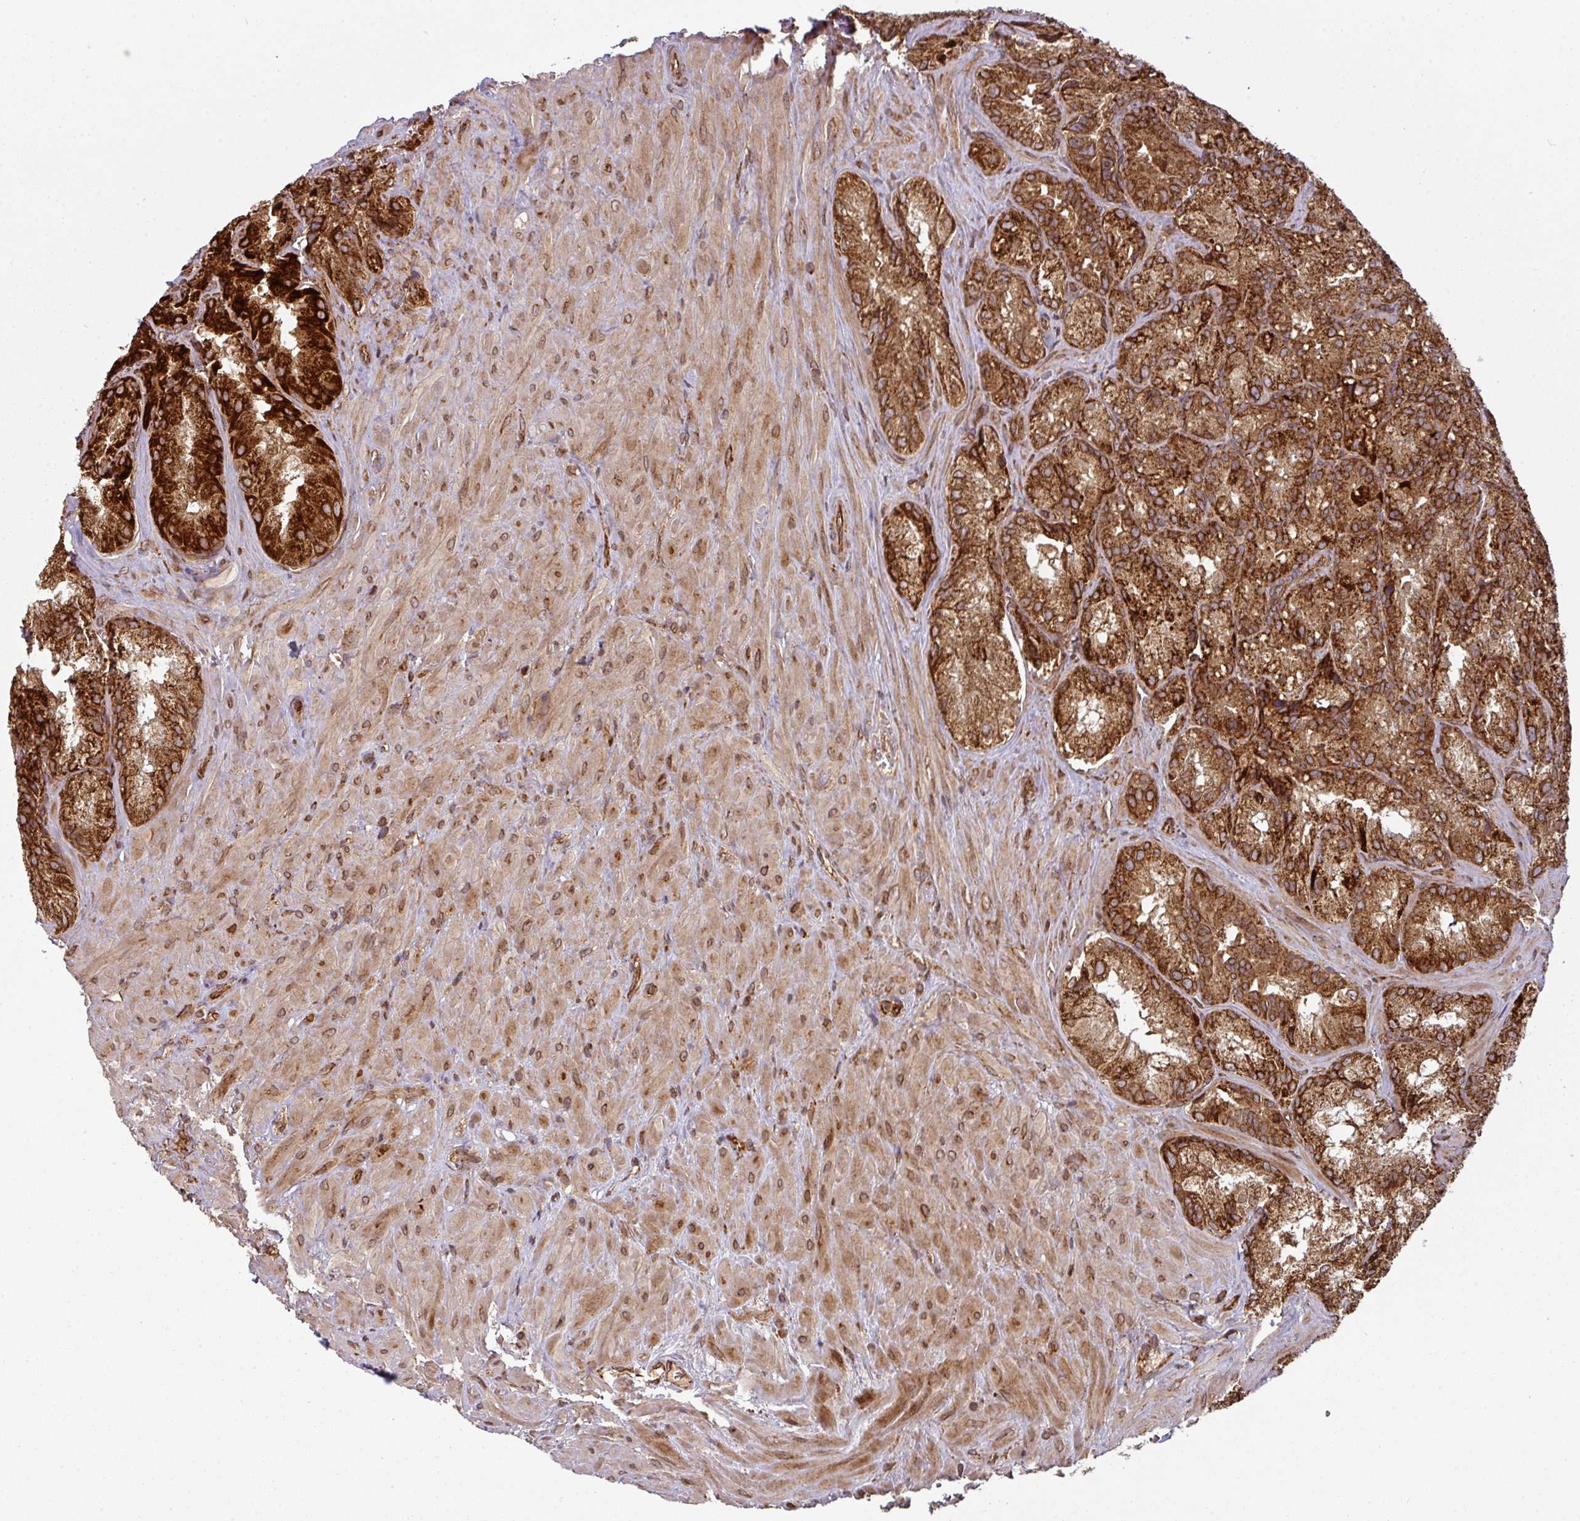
{"staining": {"intensity": "strong", "quantity": ">75%", "location": "cytoplasmic/membranous"}, "tissue": "seminal vesicle", "cell_type": "Glandular cells", "image_type": "normal", "snomed": [{"axis": "morphology", "description": "Normal tissue, NOS"}, {"axis": "topography", "description": "Seminal veicle"}], "caption": "Protein staining of benign seminal vesicle shows strong cytoplasmic/membranous staining in approximately >75% of glandular cells. (brown staining indicates protein expression, while blue staining denotes nuclei).", "gene": "TRAP1", "patient": {"sex": "male", "age": 62}}